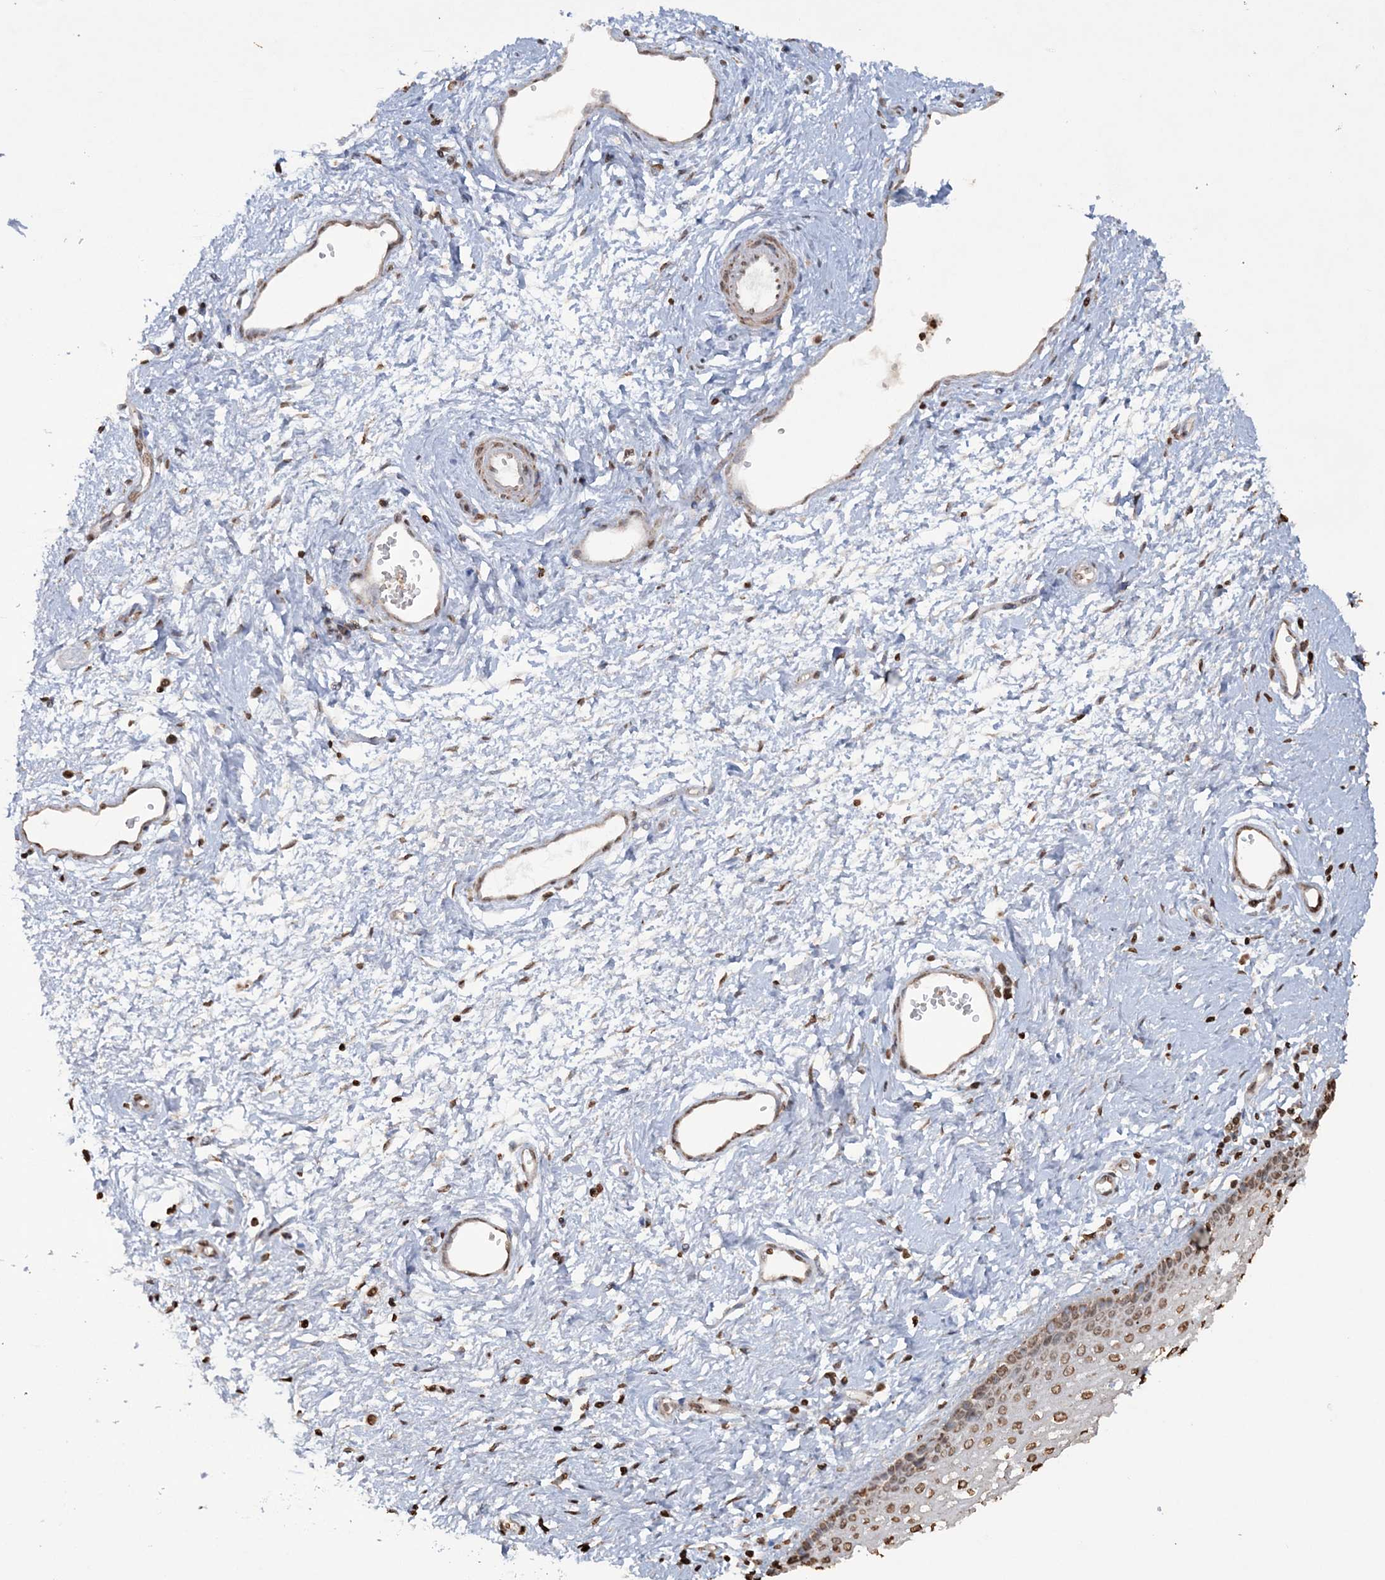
{"staining": {"intensity": "moderate", "quantity": "25%-75%", "location": "nuclear"}, "tissue": "vagina", "cell_type": "Squamous epithelial cells", "image_type": "normal", "snomed": [{"axis": "morphology", "description": "Normal tissue, NOS"}, {"axis": "topography", "description": "Vagina"}], "caption": "Protein staining by immunohistochemistry (IHC) reveals moderate nuclear positivity in about 25%-75% of squamous epithelial cells in normal vagina.", "gene": "TTC7A", "patient": {"sex": "female", "age": 46}}